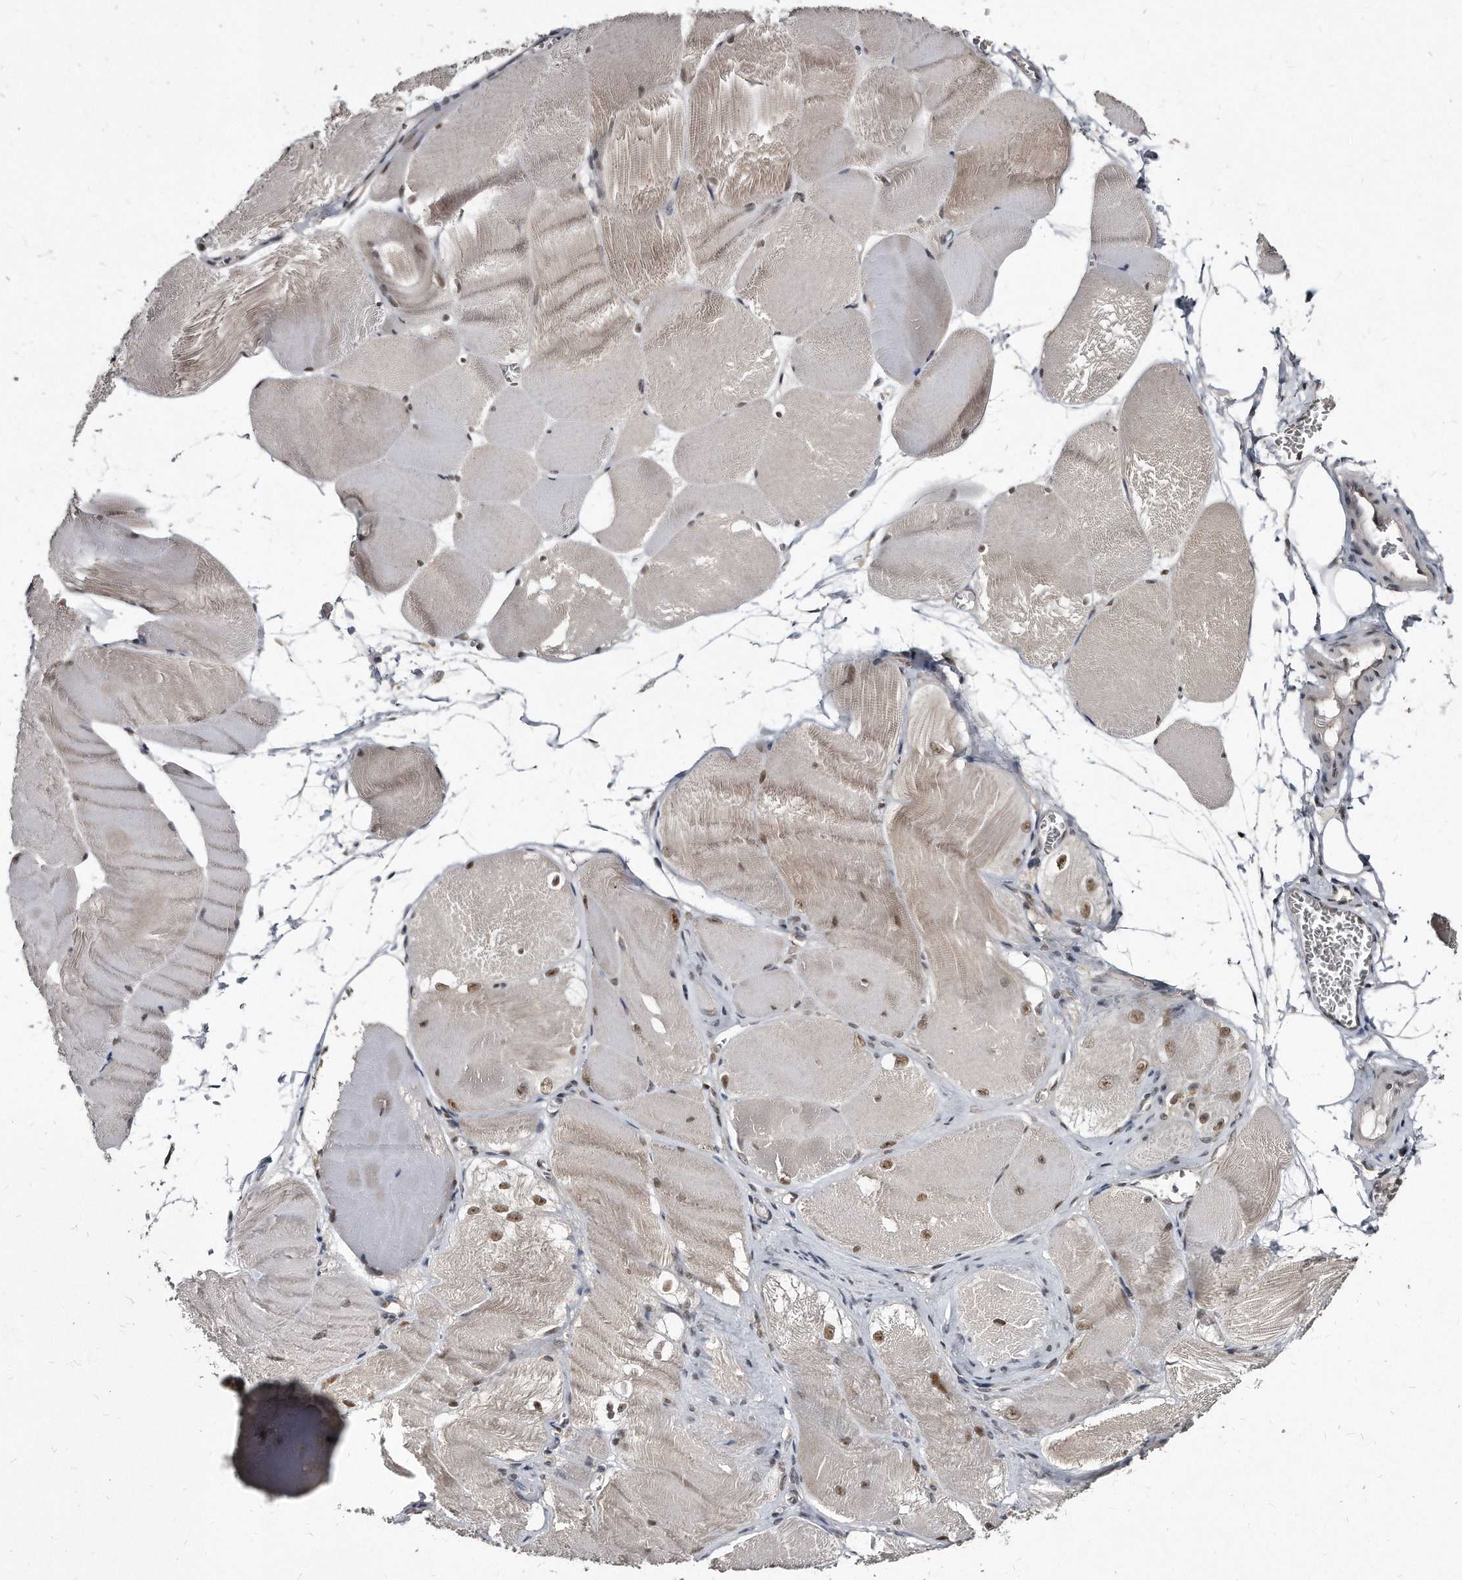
{"staining": {"intensity": "weak", "quantity": "<25%", "location": "cytoplasmic/membranous"}, "tissue": "skeletal muscle", "cell_type": "Myocytes", "image_type": "normal", "snomed": [{"axis": "morphology", "description": "Normal tissue, NOS"}, {"axis": "morphology", "description": "Basal cell carcinoma"}, {"axis": "topography", "description": "Skeletal muscle"}], "caption": "Photomicrograph shows no protein positivity in myocytes of normal skeletal muscle. (Brightfield microscopy of DAB immunohistochemistry at high magnification).", "gene": "KLHDC3", "patient": {"sex": "female", "age": 64}}